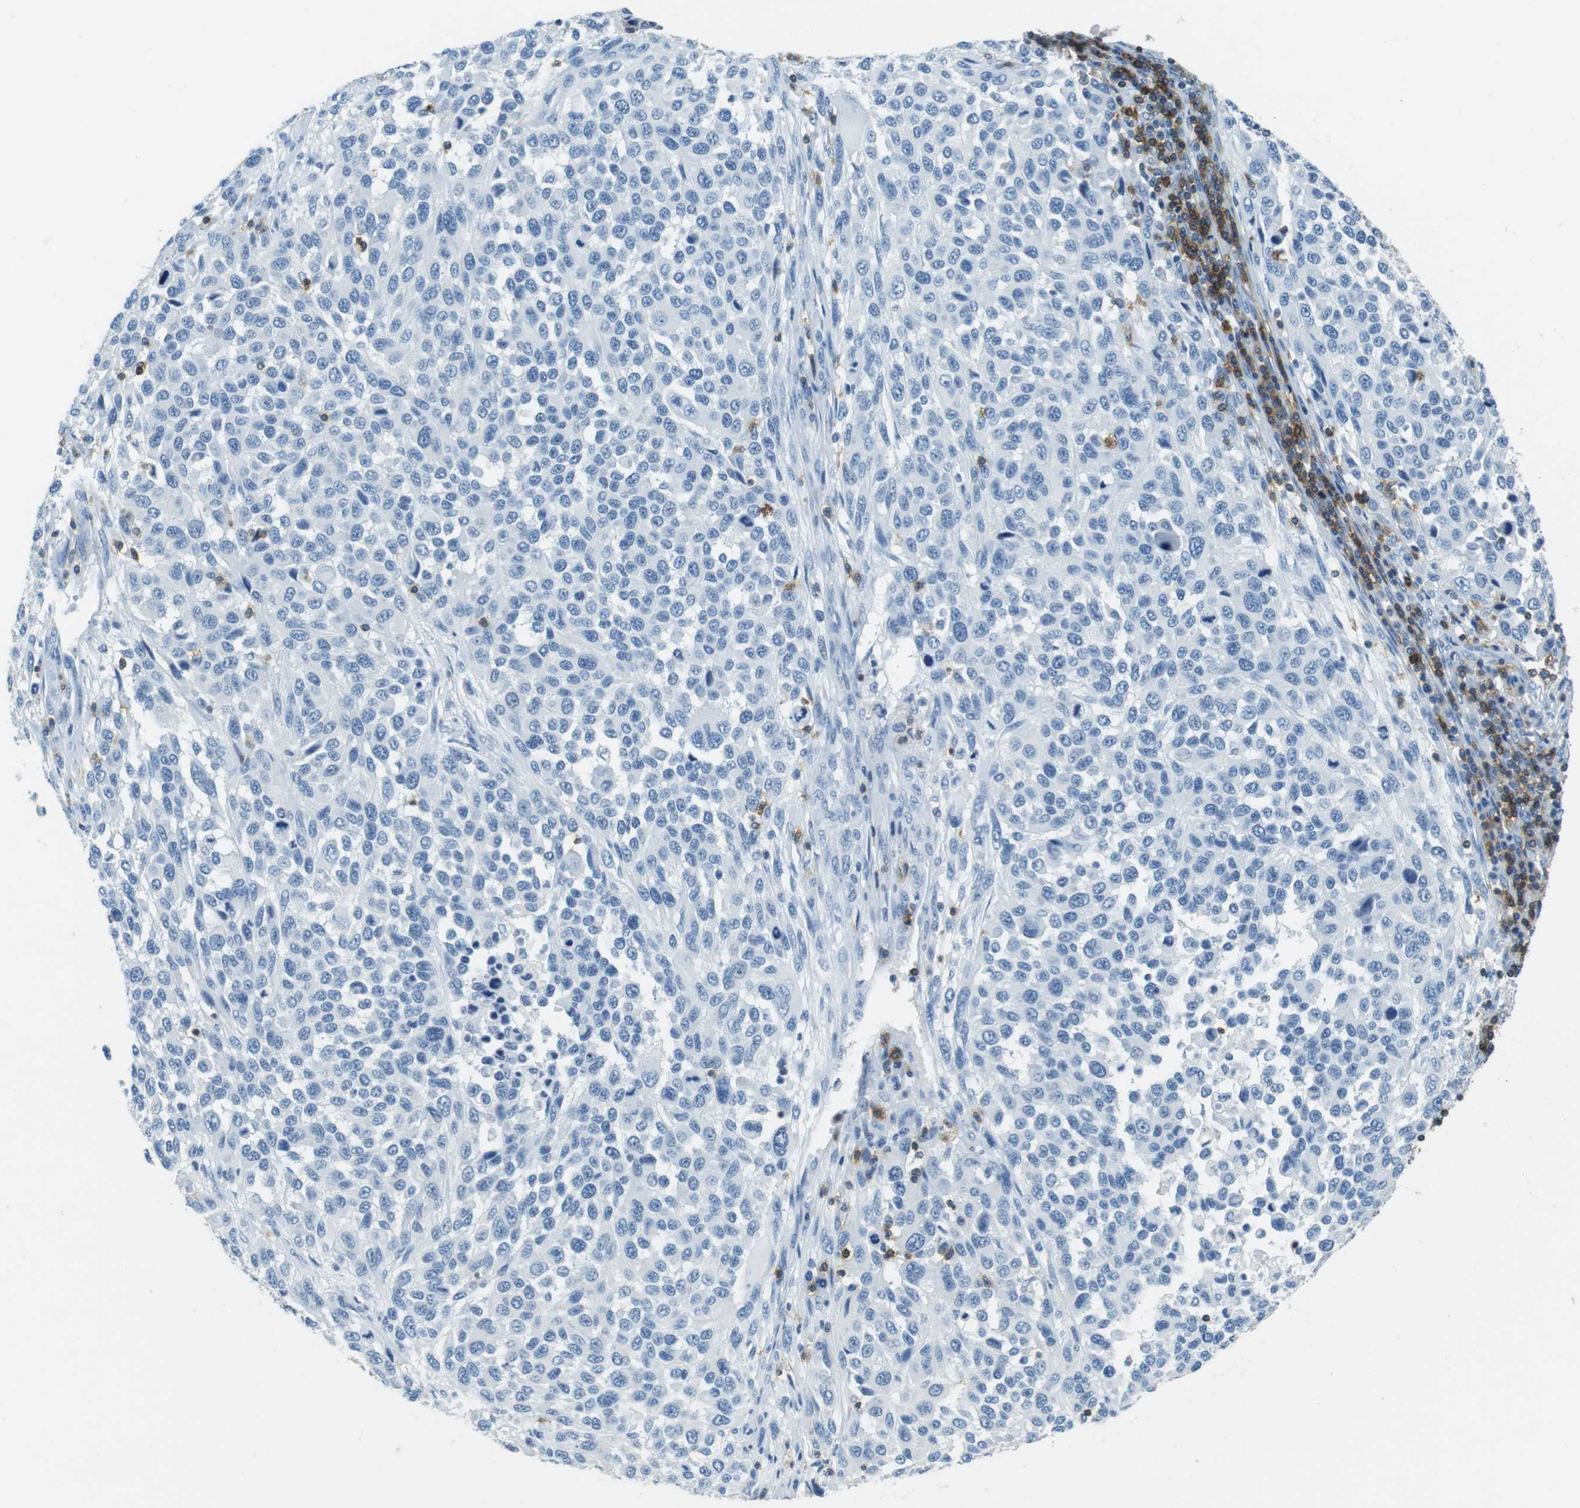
{"staining": {"intensity": "negative", "quantity": "none", "location": "none"}, "tissue": "melanoma", "cell_type": "Tumor cells", "image_type": "cancer", "snomed": [{"axis": "morphology", "description": "Malignant melanoma, Metastatic site"}, {"axis": "topography", "description": "Lymph node"}], "caption": "This photomicrograph is of malignant melanoma (metastatic site) stained with IHC to label a protein in brown with the nuclei are counter-stained blue. There is no positivity in tumor cells. (Stains: DAB IHC with hematoxylin counter stain, Microscopy: brightfield microscopy at high magnification).", "gene": "LAT", "patient": {"sex": "male", "age": 61}}